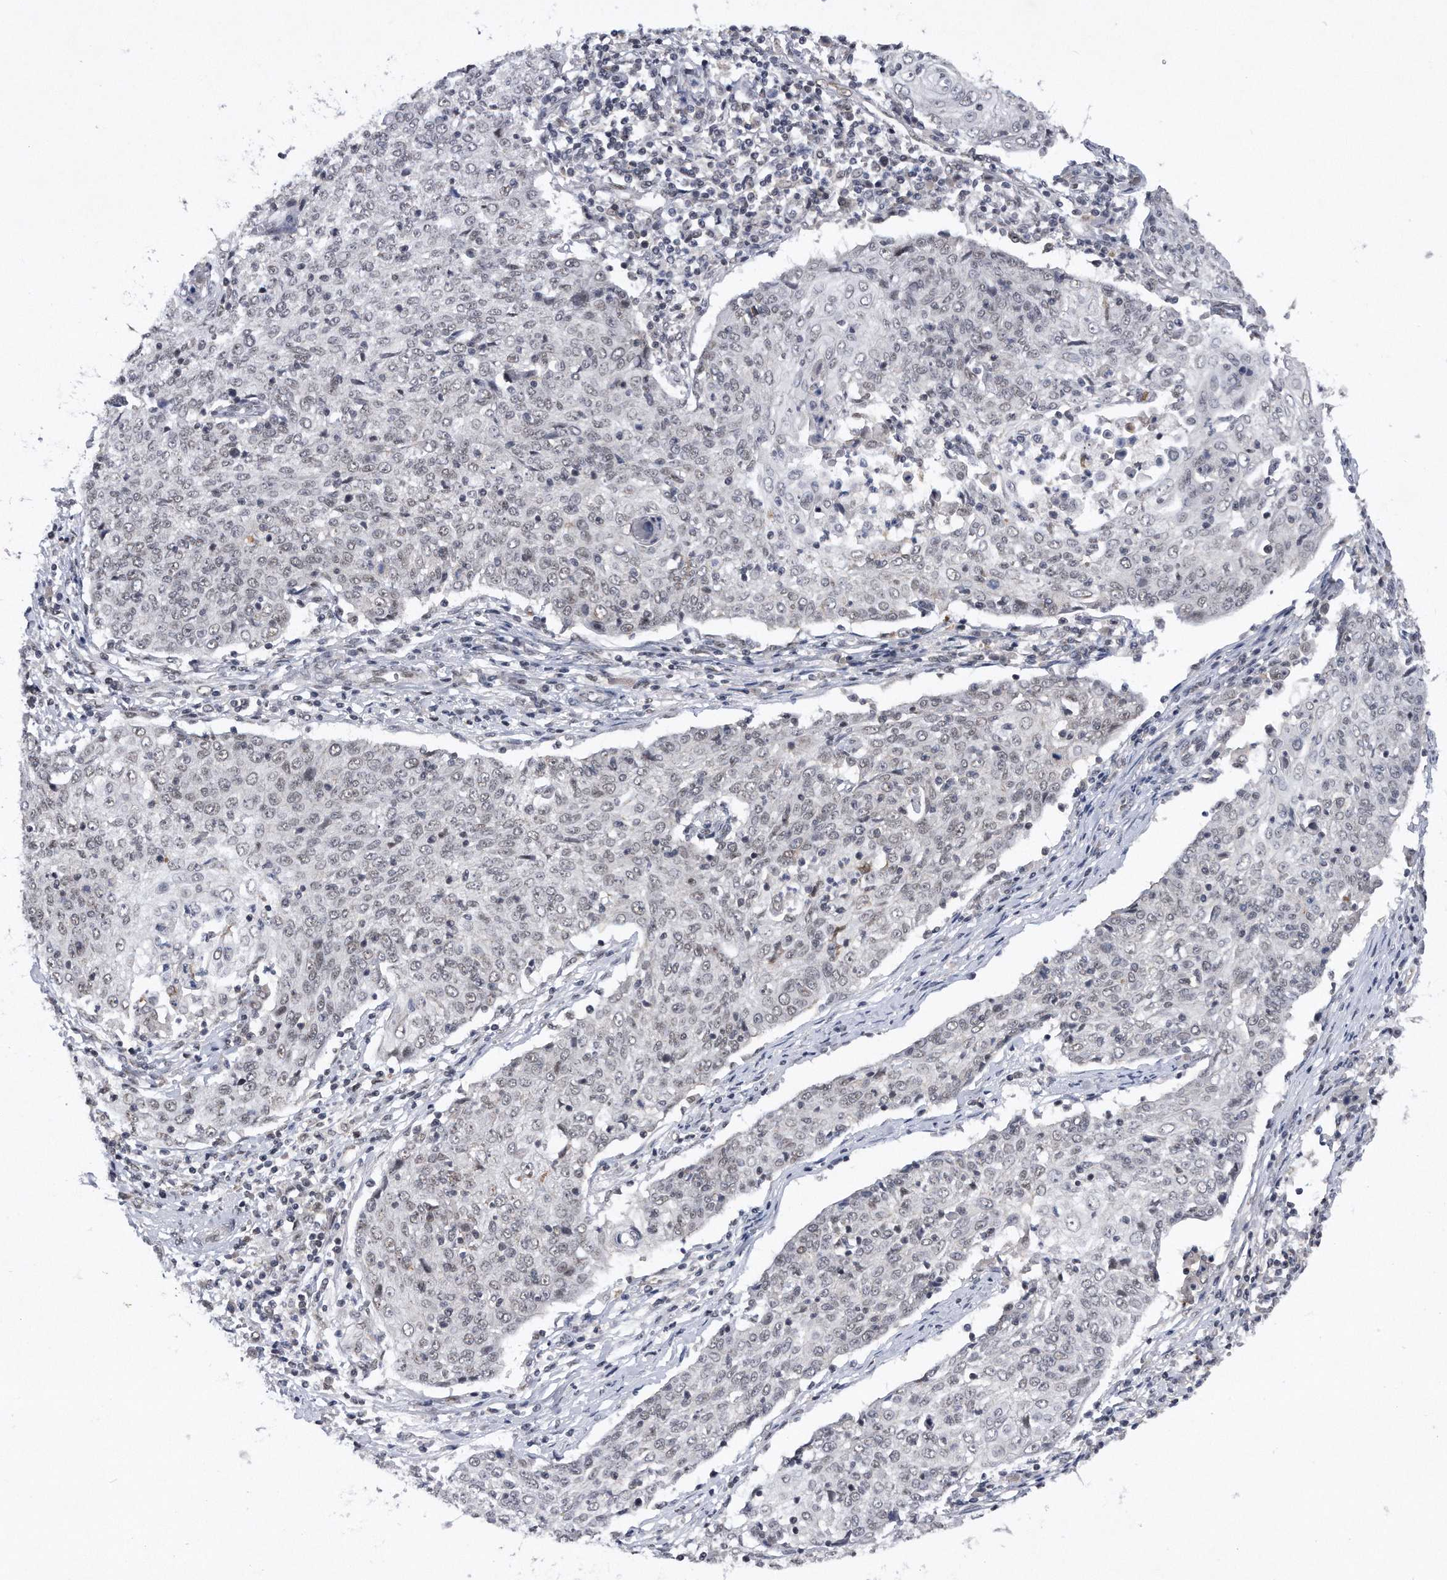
{"staining": {"intensity": "negative", "quantity": "none", "location": "none"}, "tissue": "cervical cancer", "cell_type": "Tumor cells", "image_type": "cancer", "snomed": [{"axis": "morphology", "description": "Squamous cell carcinoma, NOS"}, {"axis": "topography", "description": "Cervix"}], "caption": "IHC of cervical squamous cell carcinoma reveals no staining in tumor cells. (Brightfield microscopy of DAB IHC at high magnification).", "gene": "VIRMA", "patient": {"sex": "female", "age": 48}}